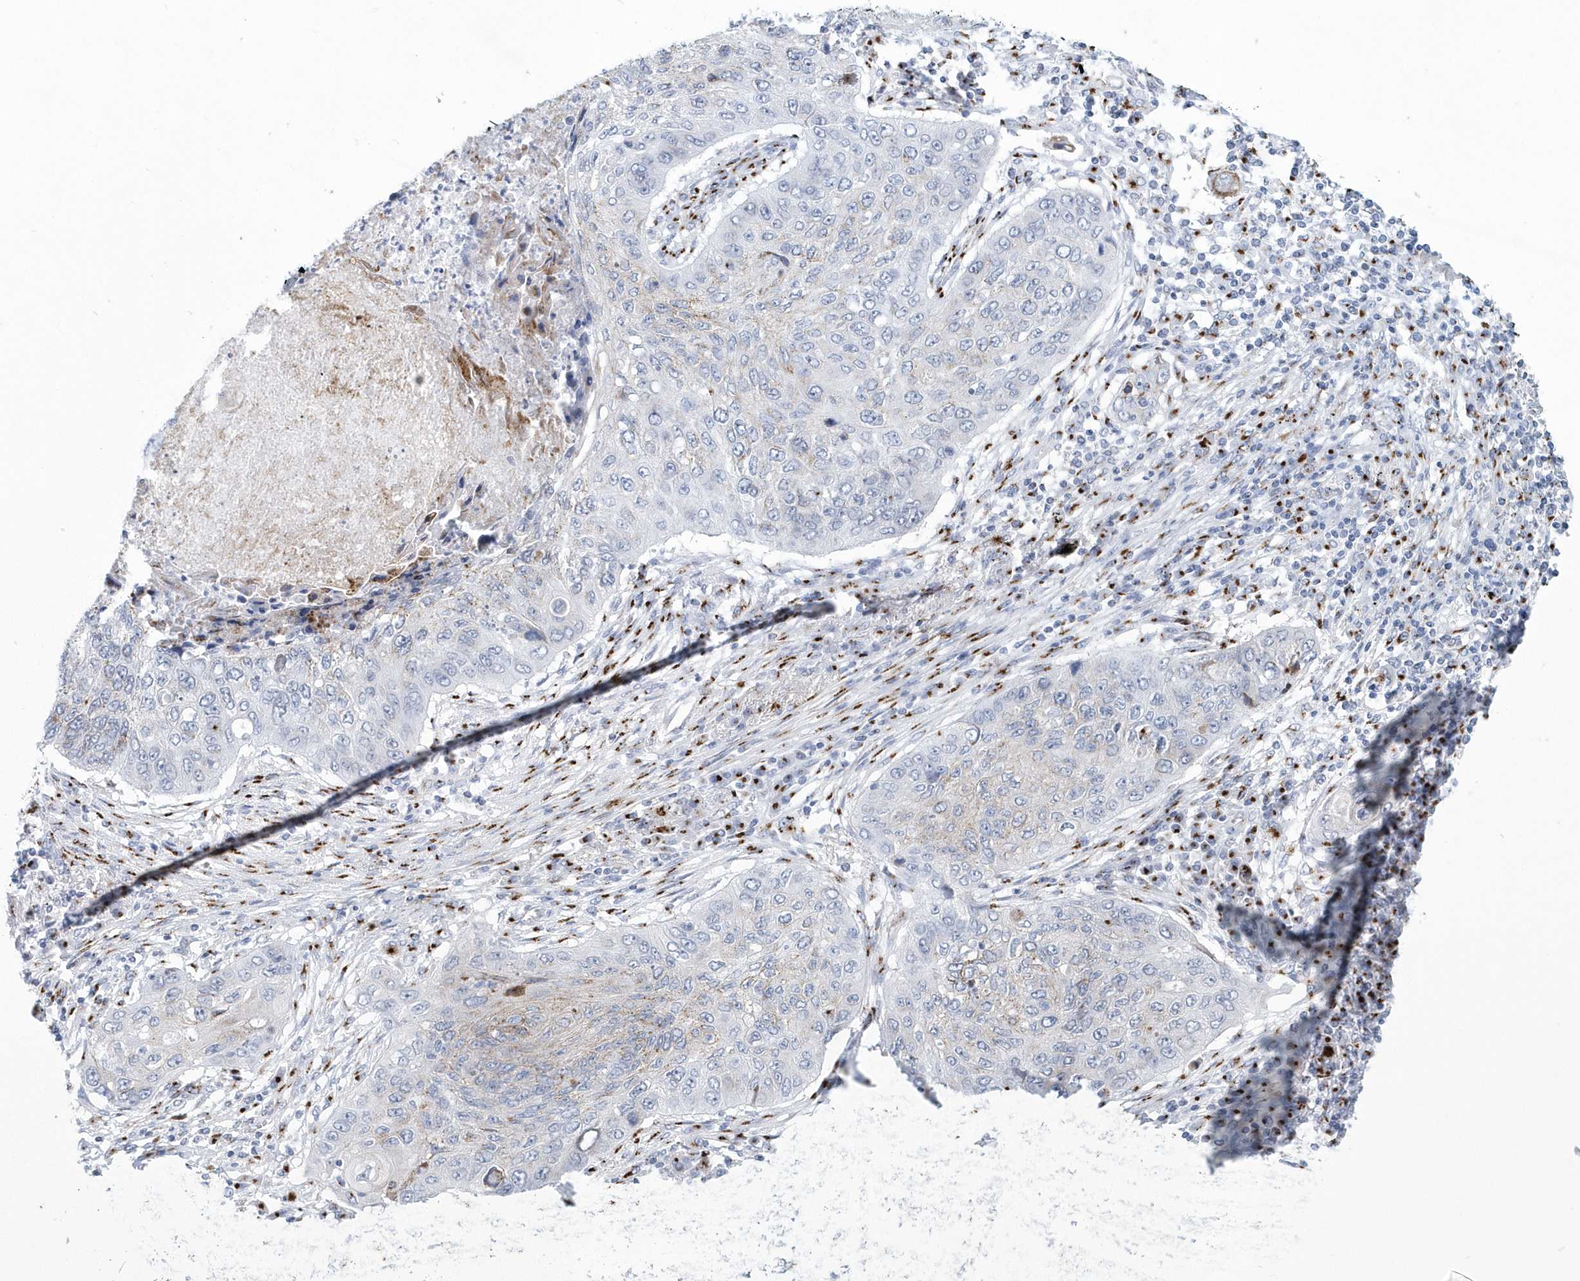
{"staining": {"intensity": "negative", "quantity": "none", "location": "none"}, "tissue": "lung cancer", "cell_type": "Tumor cells", "image_type": "cancer", "snomed": [{"axis": "morphology", "description": "Squamous cell carcinoma, NOS"}, {"axis": "topography", "description": "Lung"}], "caption": "Immunohistochemical staining of human lung cancer (squamous cell carcinoma) reveals no significant staining in tumor cells.", "gene": "SLX9", "patient": {"sex": "female", "age": 63}}